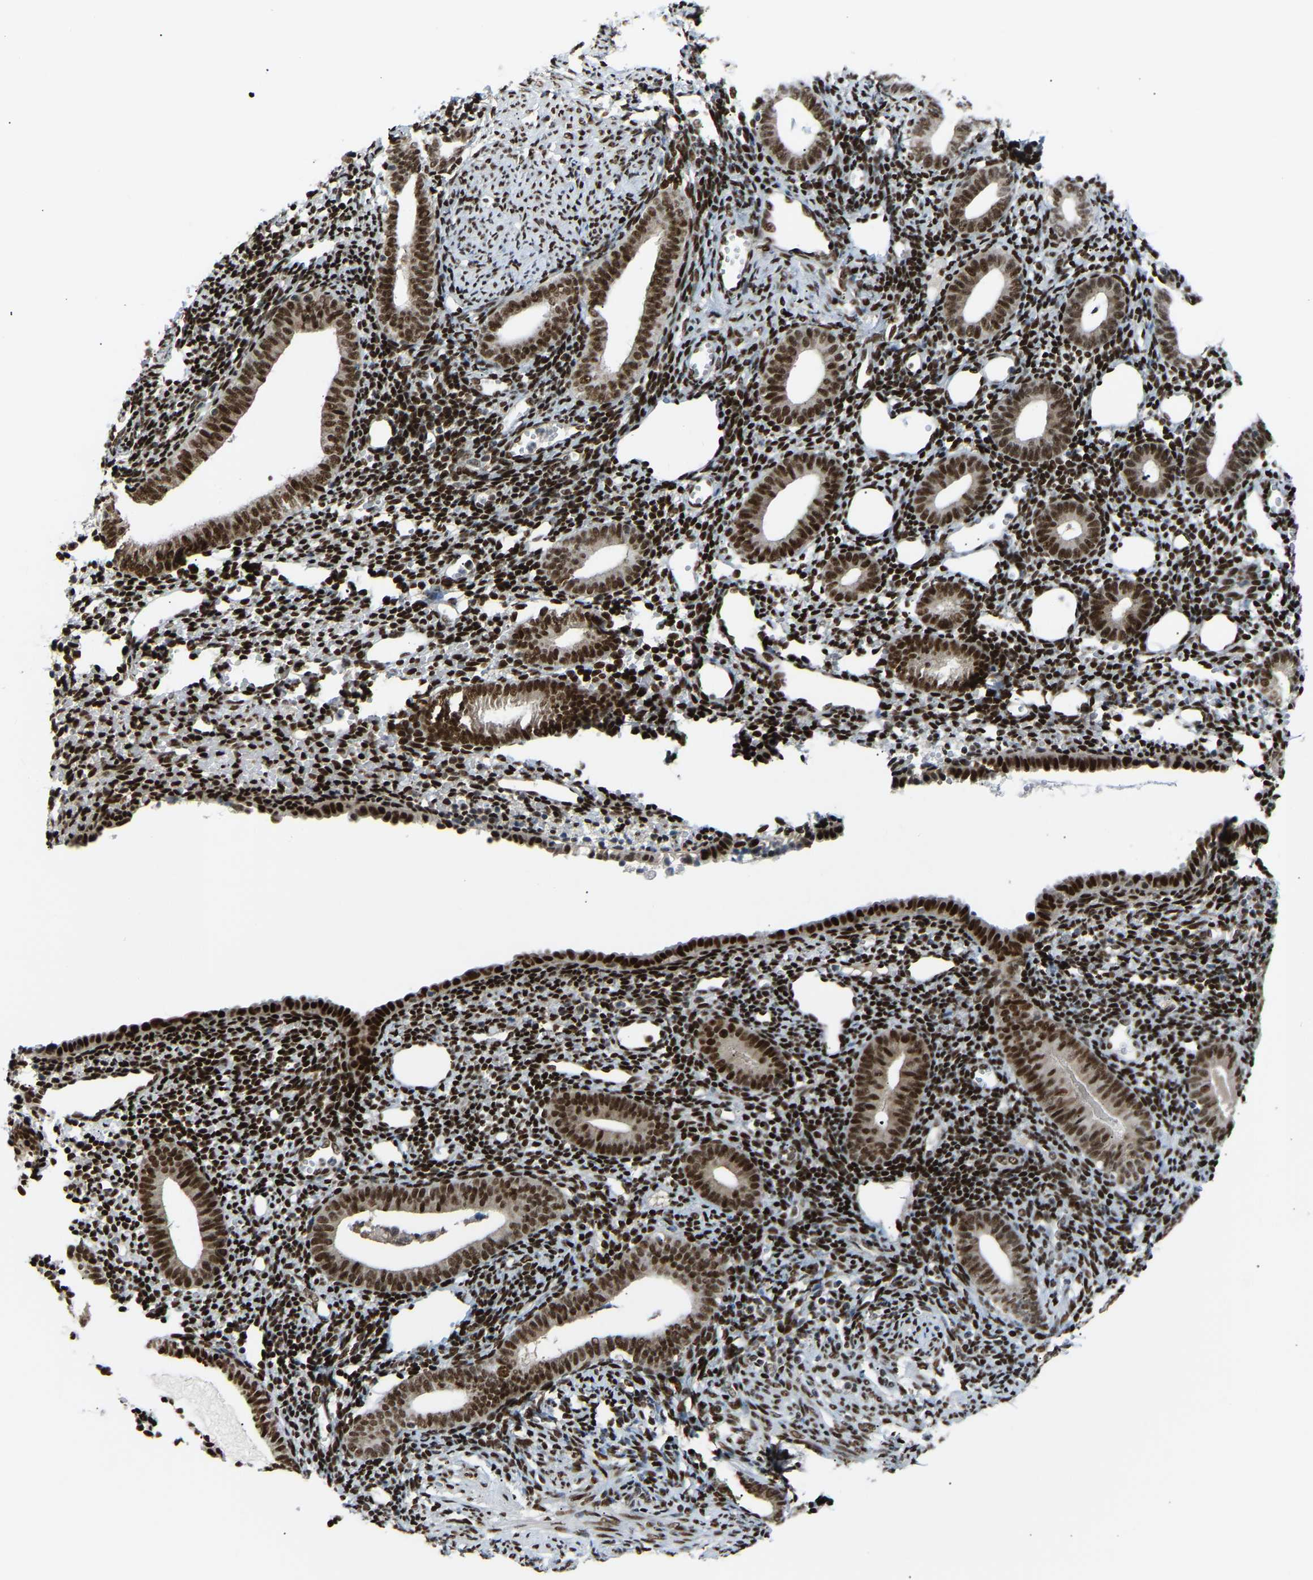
{"staining": {"intensity": "strong", "quantity": ">75%", "location": "nuclear"}, "tissue": "endometrium", "cell_type": "Cells in endometrial stroma", "image_type": "normal", "snomed": [{"axis": "morphology", "description": "Normal tissue, NOS"}, {"axis": "topography", "description": "Endometrium"}], "caption": "This photomicrograph displays immunohistochemistry staining of normal endometrium, with high strong nuclear staining in about >75% of cells in endometrial stroma.", "gene": "SSBP2", "patient": {"sex": "female", "age": 50}}